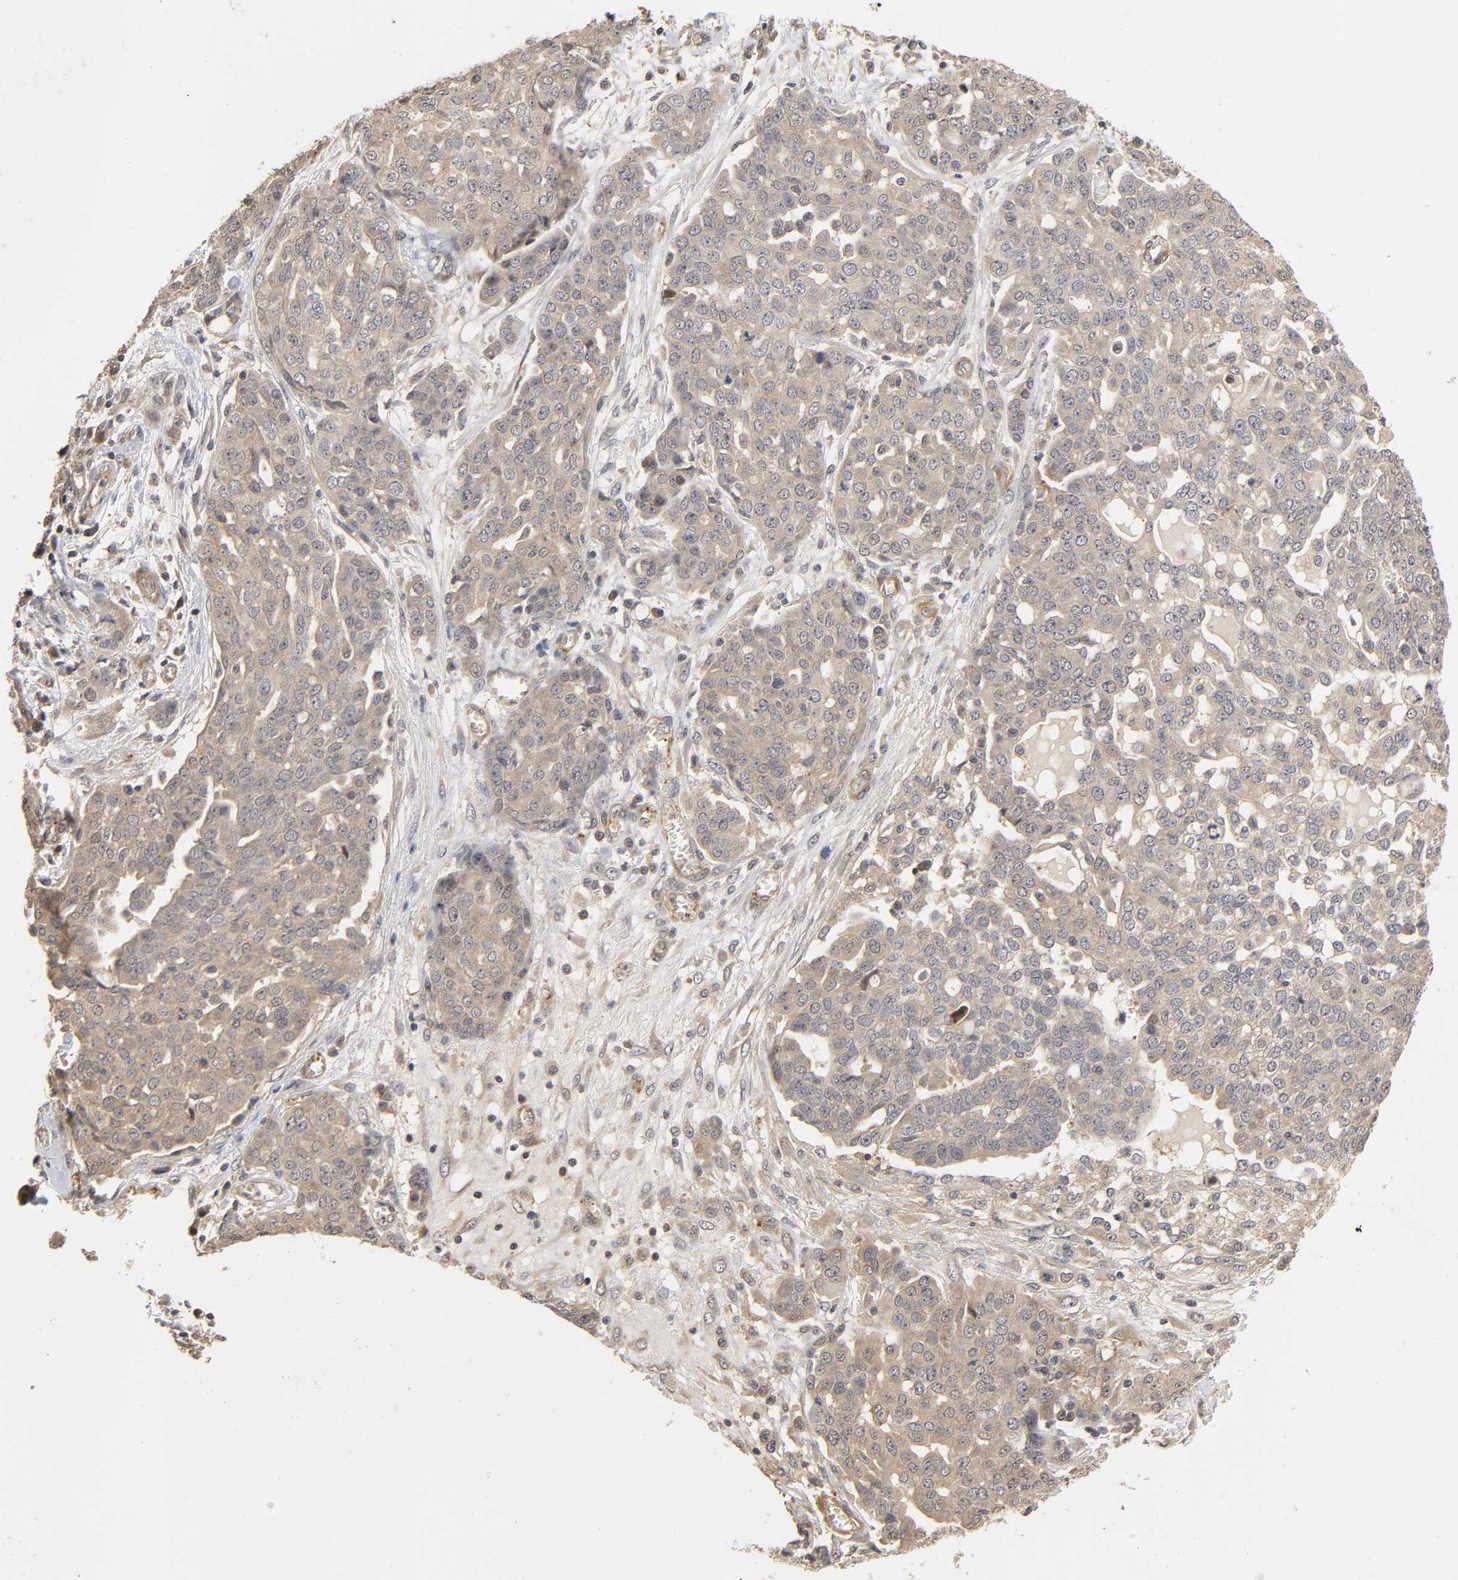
{"staining": {"intensity": "weak", "quantity": ">75%", "location": "cytoplasmic/membranous"}, "tissue": "ovarian cancer", "cell_type": "Tumor cells", "image_type": "cancer", "snomed": [{"axis": "morphology", "description": "Cystadenocarcinoma, serous, NOS"}, {"axis": "topography", "description": "Soft tissue"}, {"axis": "topography", "description": "Ovary"}], "caption": "This micrograph demonstrates IHC staining of human ovarian serous cystadenocarcinoma, with low weak cytoplasmic/membranous expression in approximately >75% of tumor cells.", "gene": "PDE5A", "patient": {"sex": "female", "age": 57}}